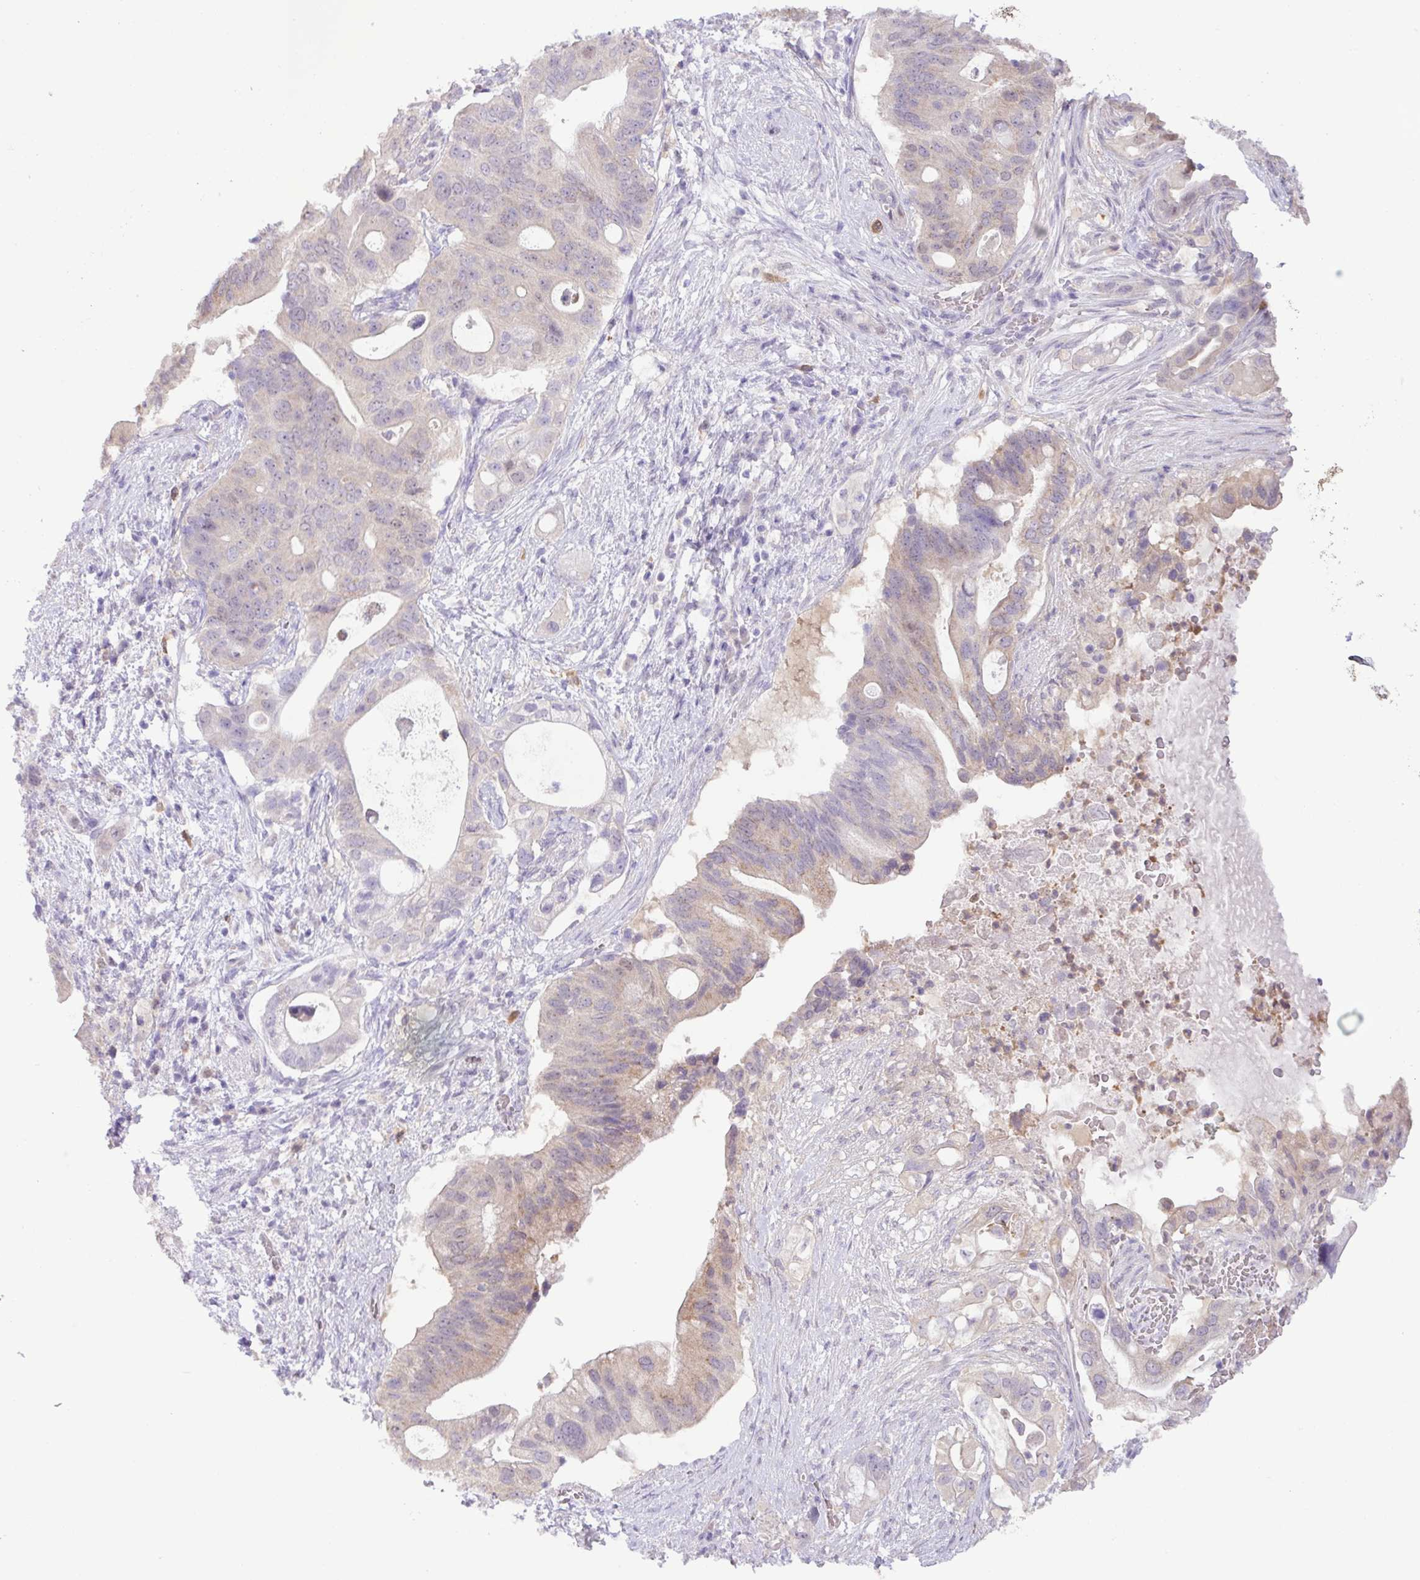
{"staining": {"intensity": "weak", "quantity": "25%-75%", "location": "cytoplasmic/membranous"}, "tissue": "pancreatic cancer", "cell_type": "Tumor cells", "image_type": "cancer", "snomed": [{"axis": "morphology", "description": "Adenocarcinoma, NOS"}, {"axis": "topography", "description": "Pancreas"}], "caption": "Pancreatic cancer (adenocarcinoma) stained for a protein (brown) demonstrates weak cytoplasmic/membranous positive positivity in approximately 25%-75% of tumor cells.", "gene": "TONSL", "patient": {"sex": "female", "age": 72}}